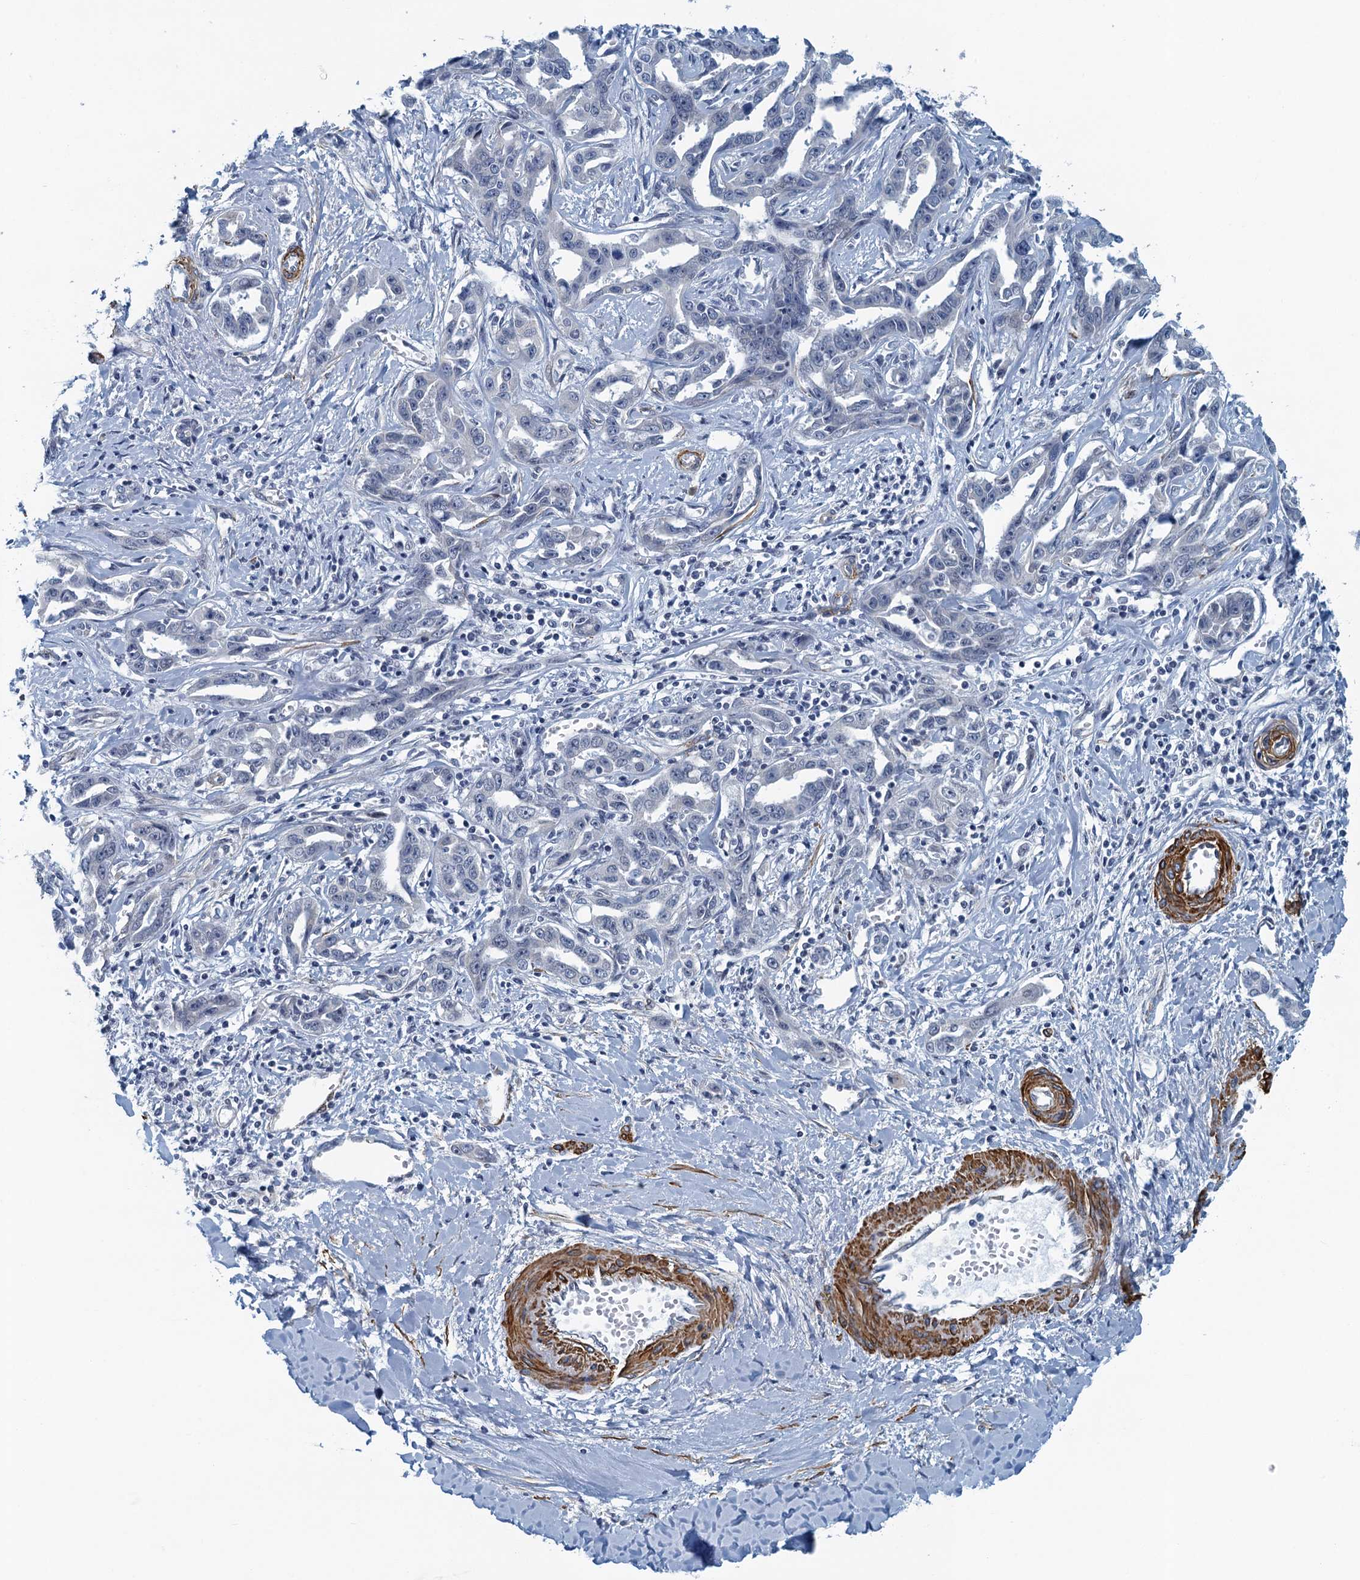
{"staining": {"intensity": "negative", "quantity": "none", "location": "none"}, "tissue": "liver cancer", "cell_type": "Tumor cells", "image_type": "cancer", "snomed": [{"axis": "morphology", "description": "Cholangiocarcinoma"}, {"axis": "topography", "description": "Liver"}], "caption": "This is a photomicrograph of IHC staining of liver cancer (cholangiocarcinoma), which shows no staining in tumor cells.", "gene": "ALG2", "patient": {"sex": "male", "age": 59}}